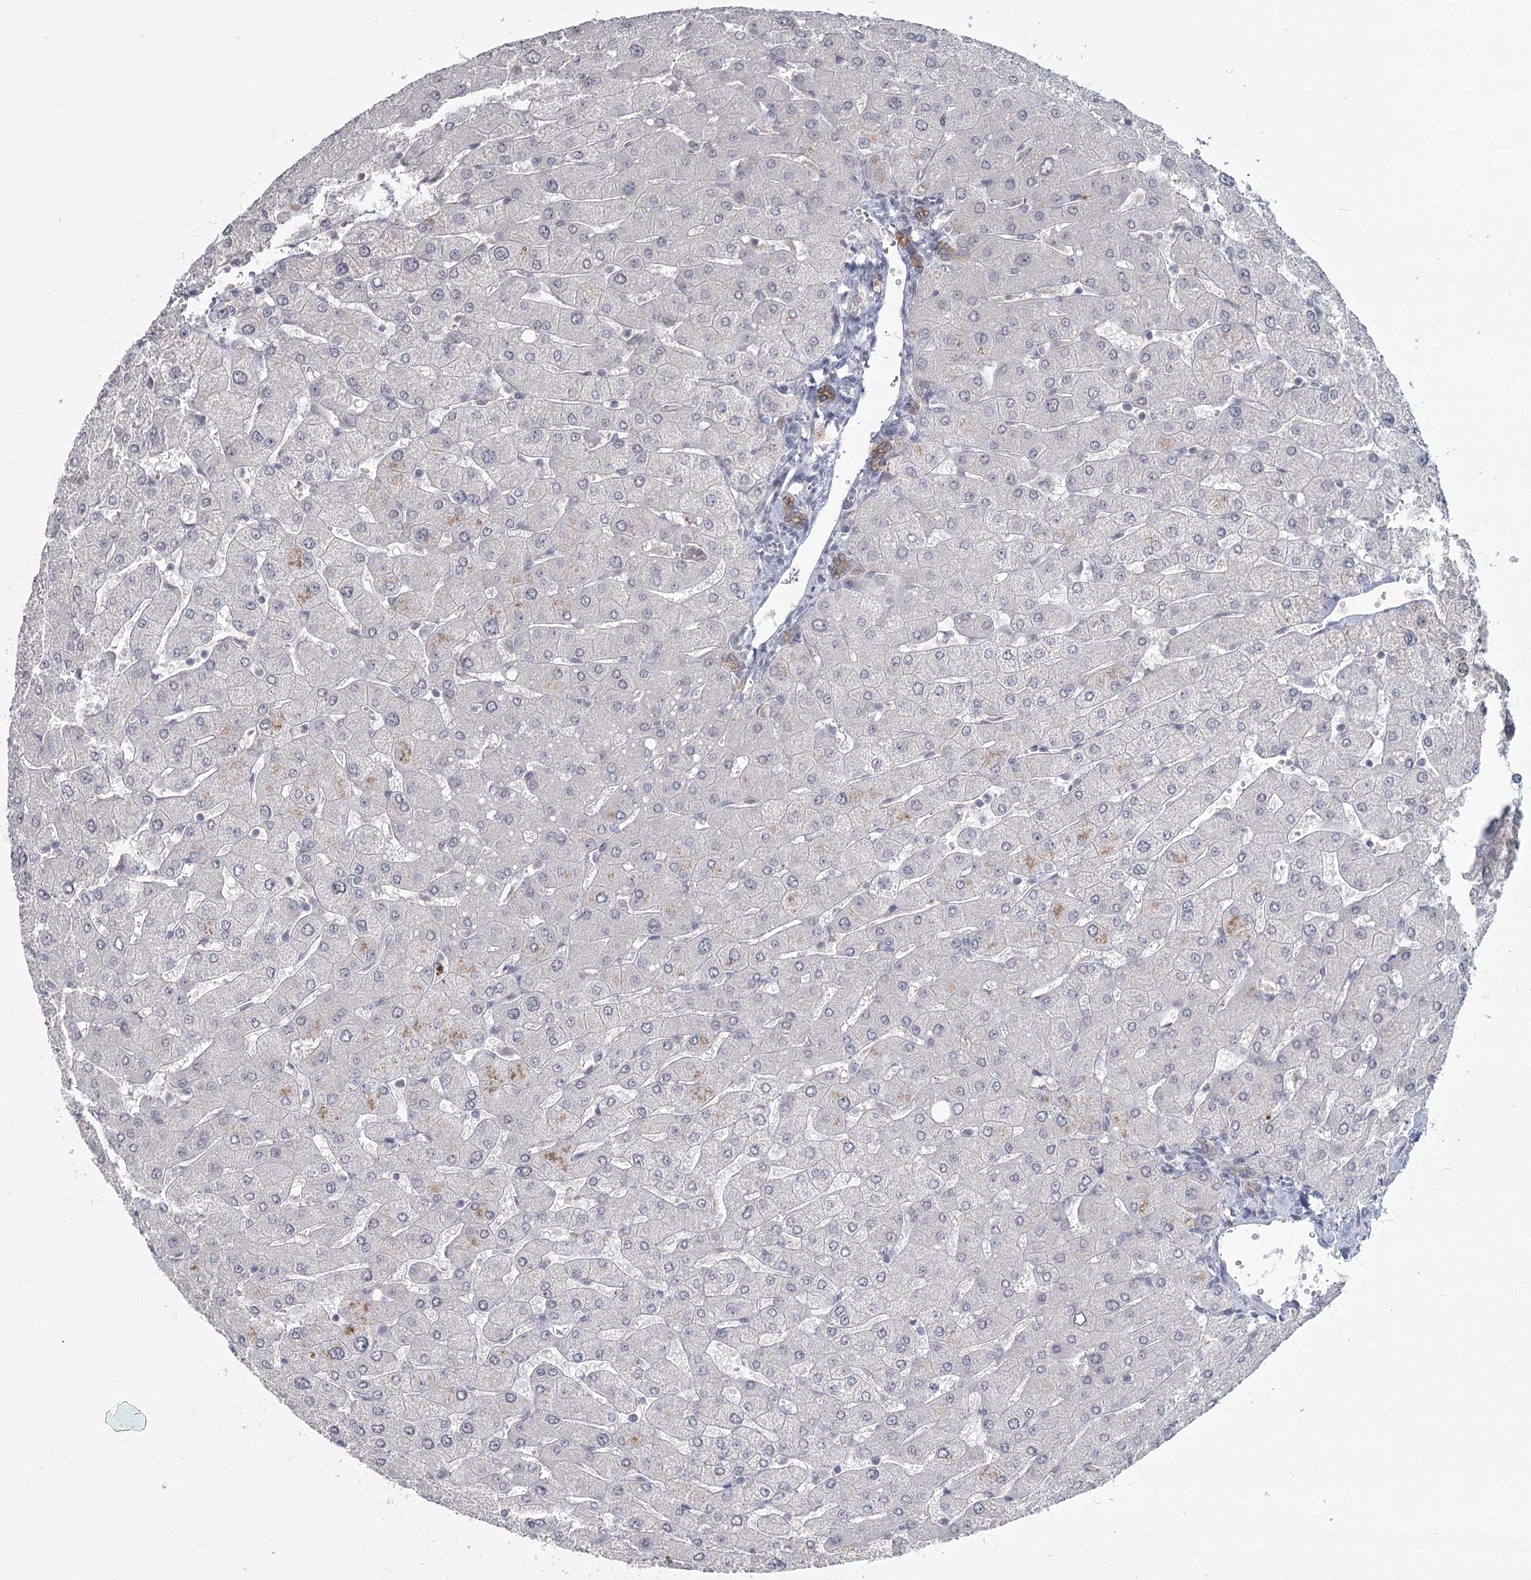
{"staining": {"intensity": "moderate", "quantity": "25%-75%", "location": "cytoplasmic/membranous"}, "tissue": "liver", "cell_type": "Cholangiocytes", "image_type": "normal", "snomed": [{"axis": "morphology", "description": "Normal tissue, NOS"}, {"axis": "topography", "description": "Liver"}], "caption": "Brown immunohistochemical staining in unremarkable liver displays moderate cytoplasmic/membranous positivity in approximately 25%-75% of cholangiocytes.", "gene": "TMEM70", "patient": {"sex": "male", "age": 55}}